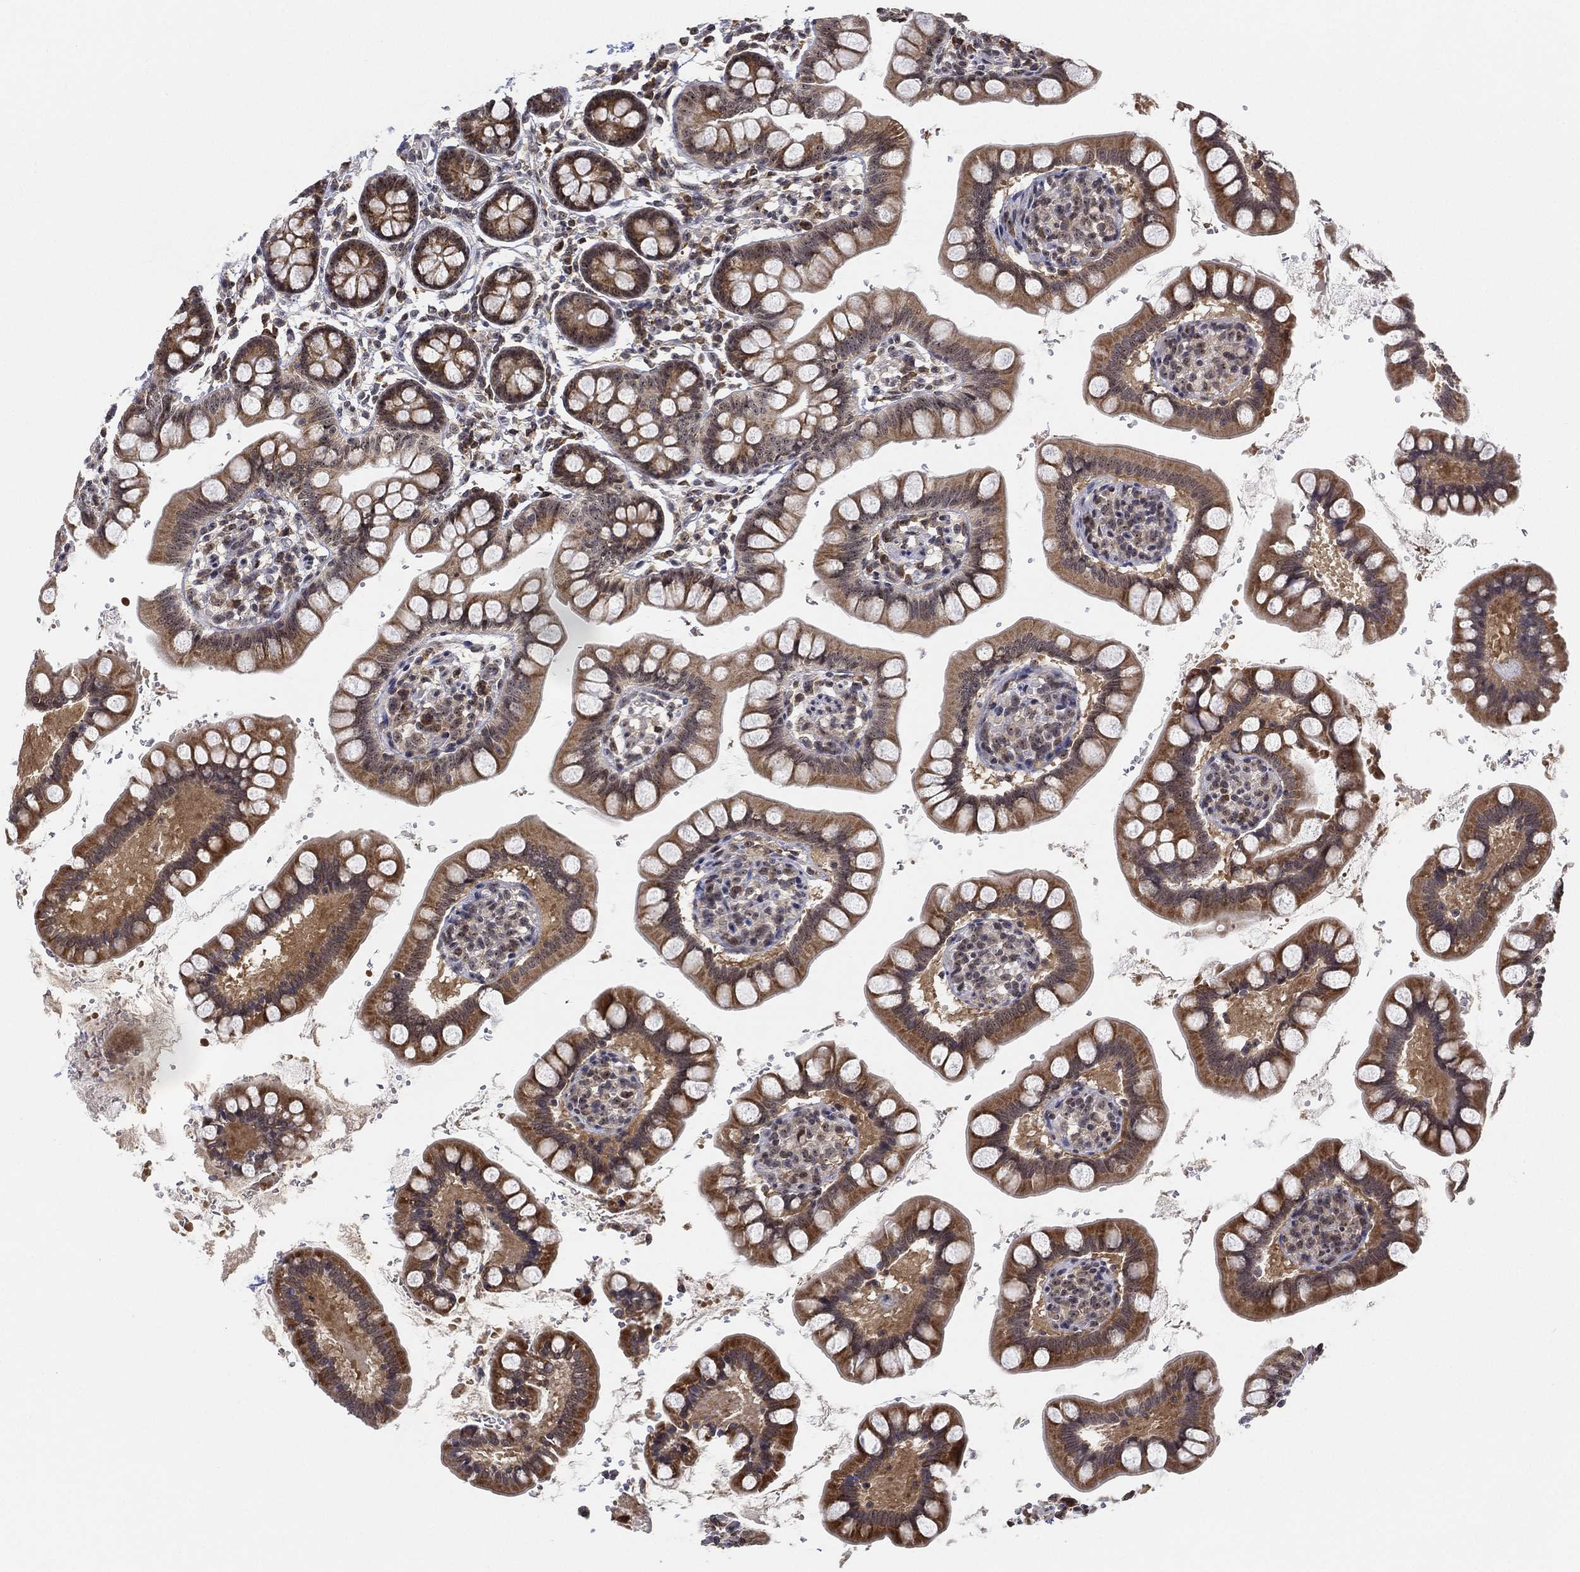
{"staining": {"intensity": "strong", "quantity": "25%-75%", "location": "cytoplasmic/membranous"}, "tissue": "small intestine", "cell_type": "Glandular cells", "image_type": "normal", "snomed": [{"axis": "morphology", "description": "Normal tissue, NOS"}, {"axis": "topography", "description": "Small intestine"}], "caption": "Protein expression analysis of unremarkable small intestine demonstrates strong cytoplasmic/membranous positivity in approximately 25%-75% of glandular cells.", "gene": "PPP1R16B", "patient": {"sex": "female", "age": 56}}